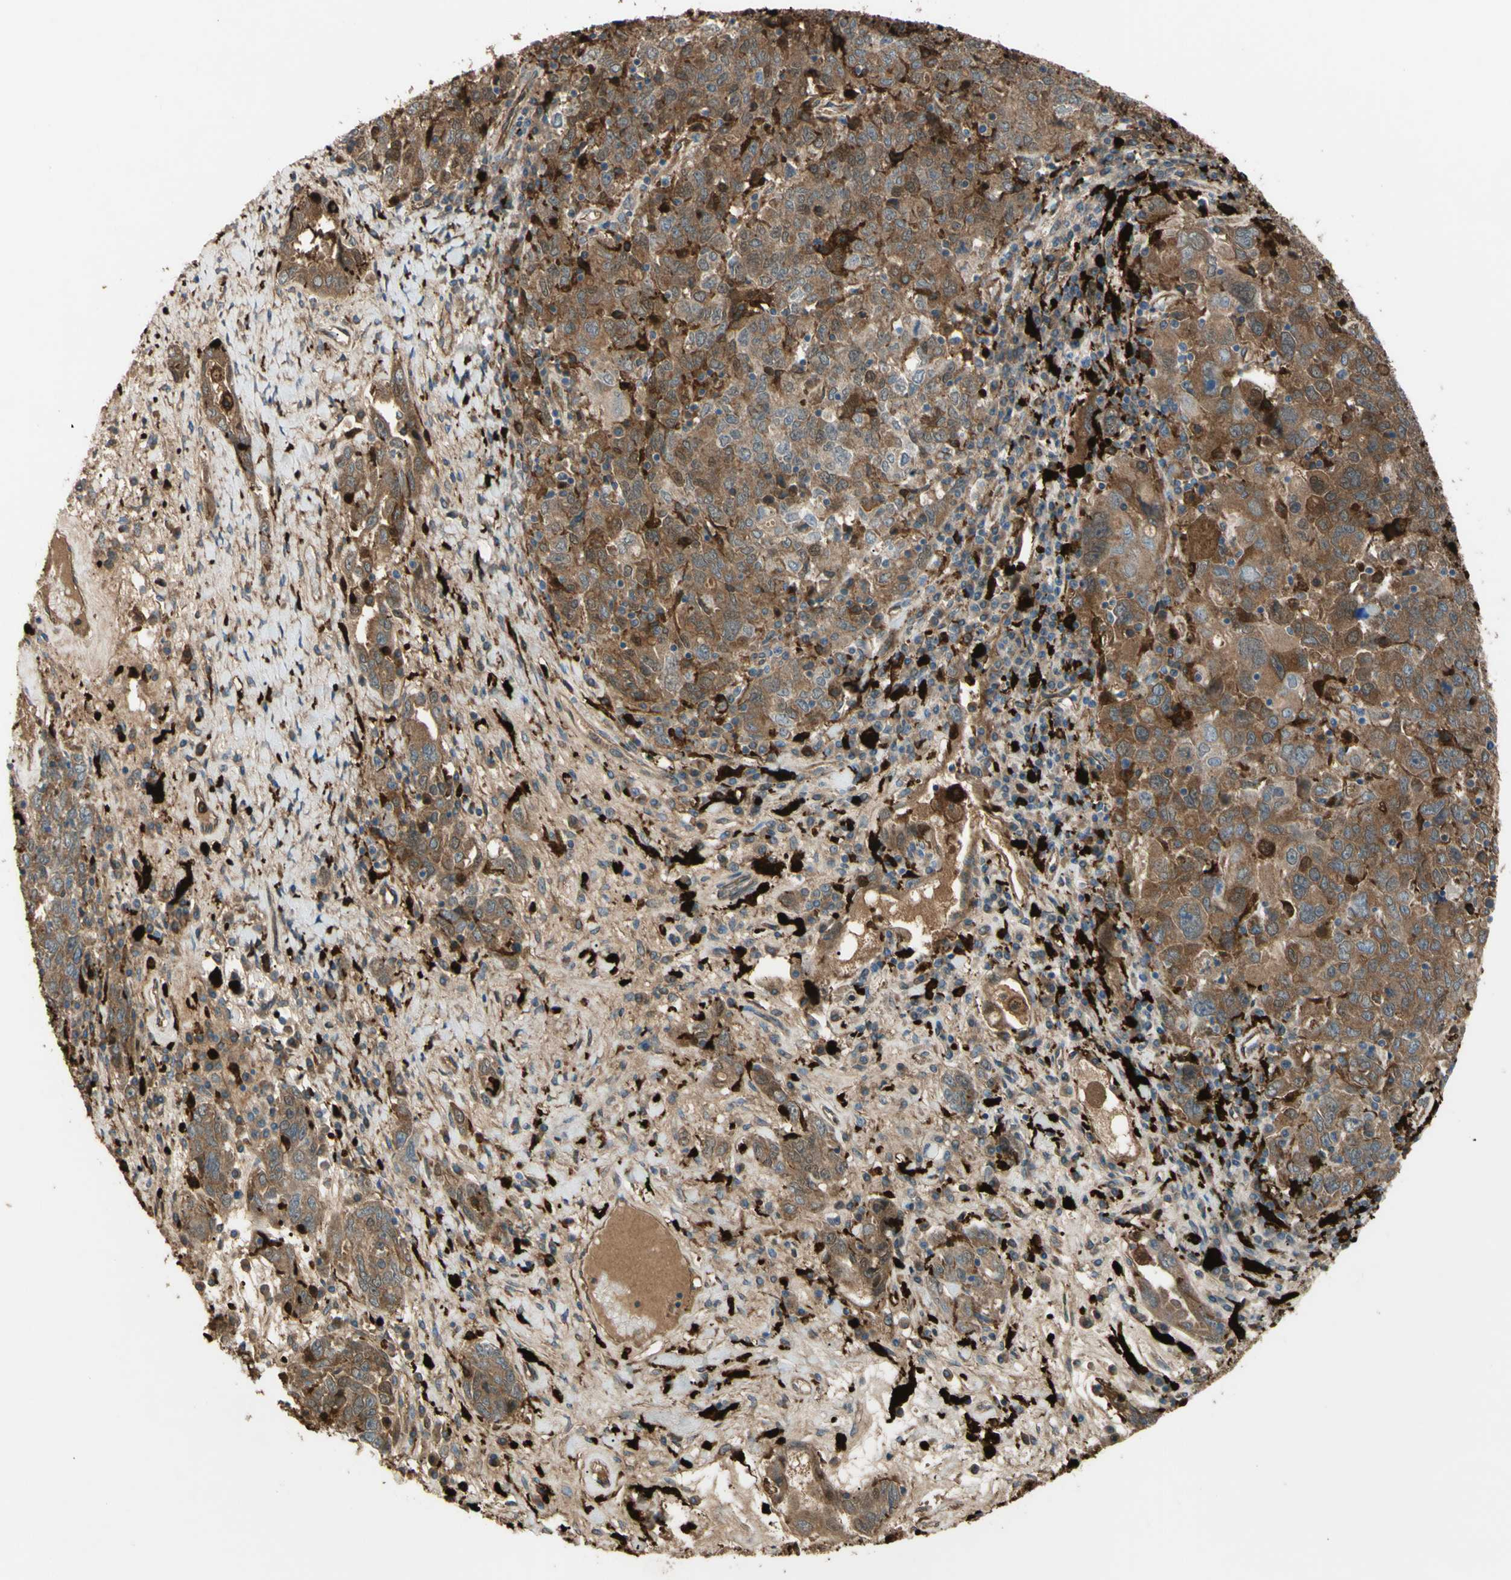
{"staining": {"intensity": "moderate", "quantity": ">75%", "location": "cytoplasmic/membranous"}, "tissue": "ovarian cancer", "cell_type": "Tumor cells", "image_type": "cancer", "snomed": [{"axis": "morphology", "description": "Carcinoma, endometroid"}, {"axis": "topography", "description": "Ovary"}], "caption": "Immunohistochemistry (IHC) of human ovarian endometroid carcinoma reveals medium levels of moderate cytoplasmic/membranous expression in about >75% of tumor cells.", "gene": "PTPN12", "patient": {"sex": "female", "age": 62}}